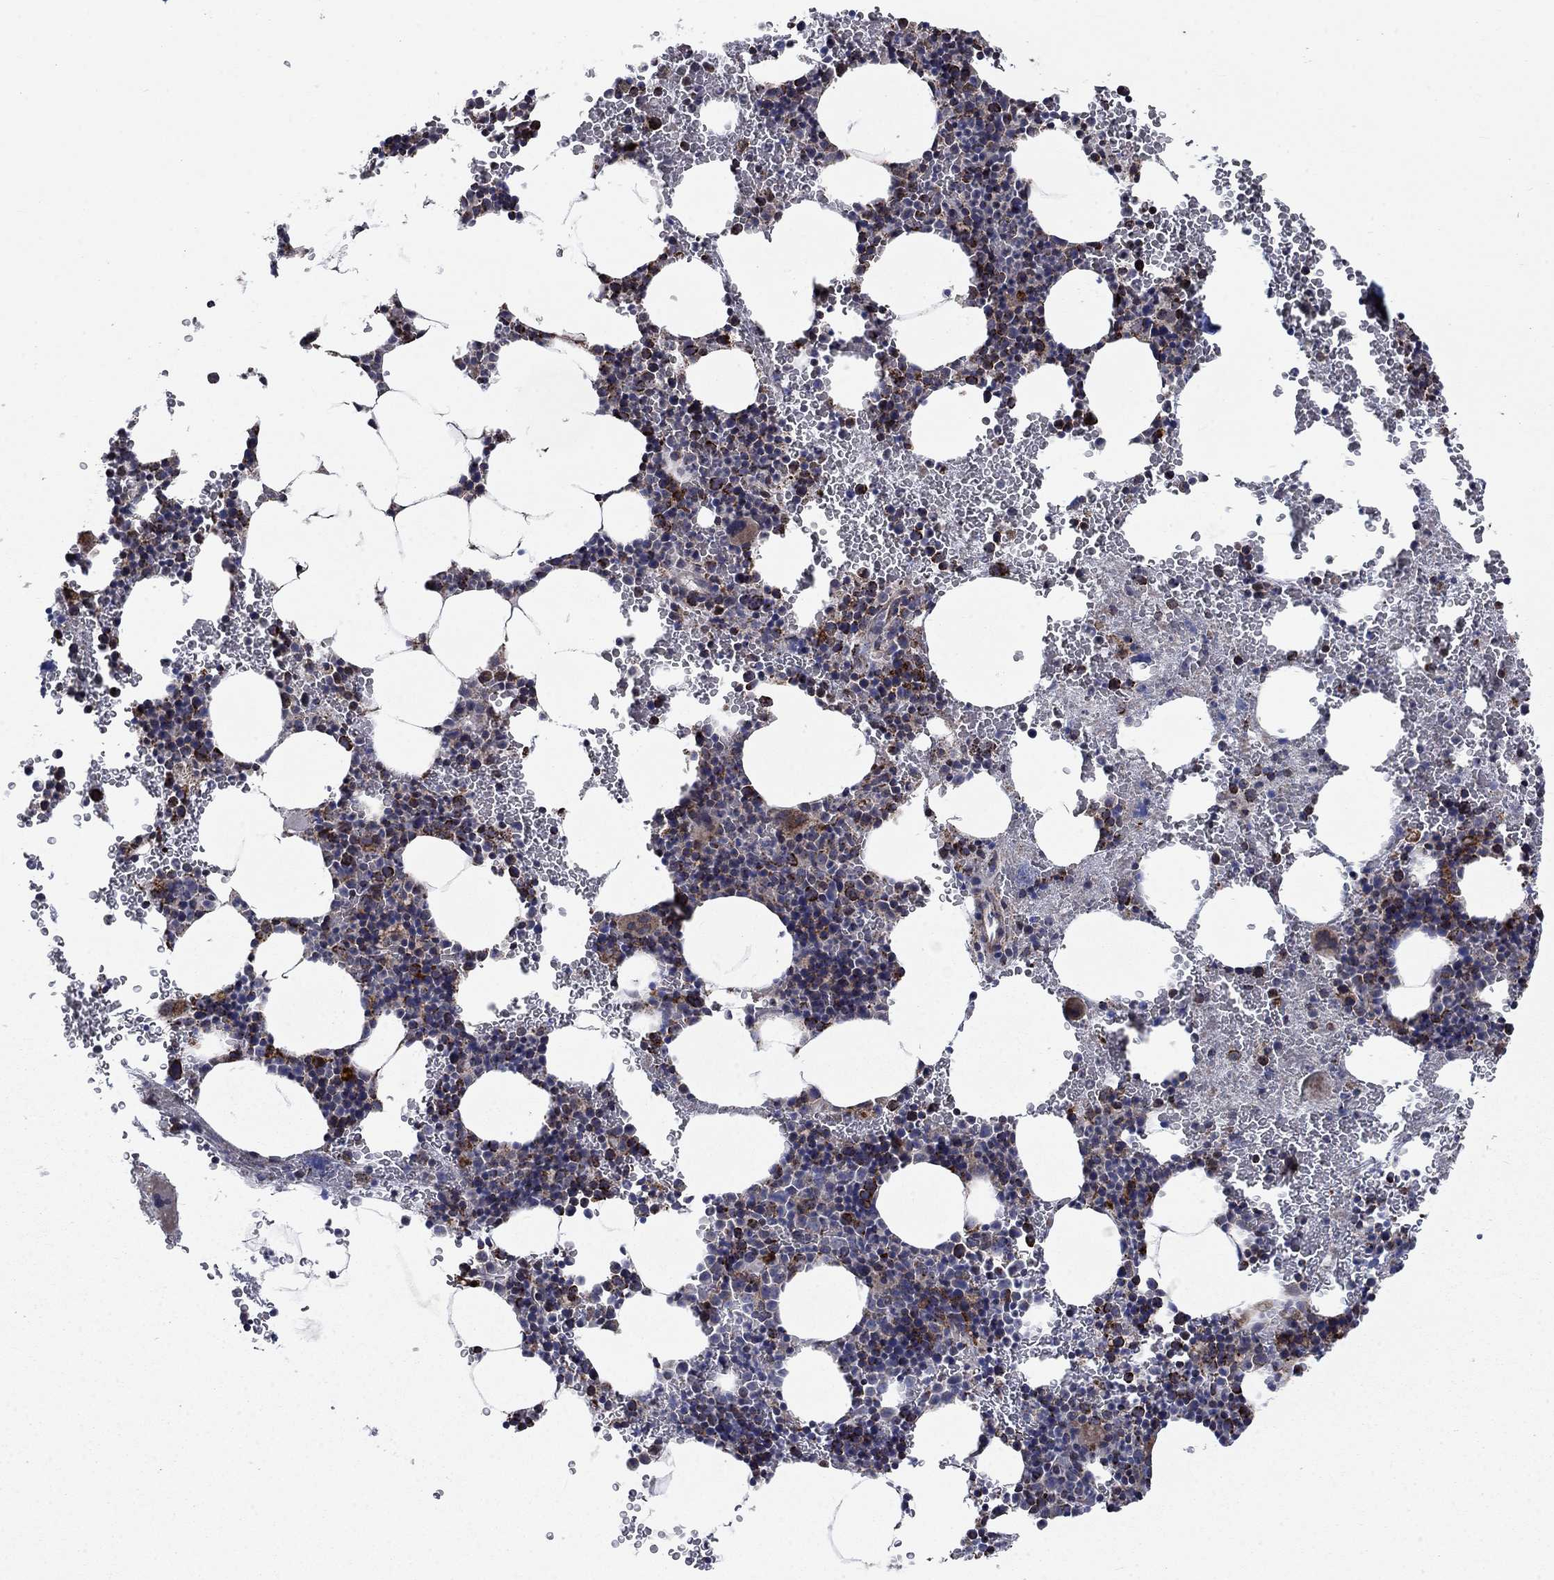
{"staining": {"intensity": "strong", "quantity": "<25%", "location": "cytoplasmic/membranous"}, "tissue": "bone marrow", "cell_type": "Hematopoietic cells", "image_type": "normal", "snomed": [{"axis": "morphology", "description": "Normal tissue, NOS"}, {"axis": "topography", "description": "Bone marrow"}], "caption": "High-power microscopy captured an IHC photomicrograph of benign bone marrow, revealing strong cytoplasmic/membranous positivity in approximately <25% of hematopoietic cells.", "gene": "MOAP1", "patient": {"sex": "male", "age": 50}}